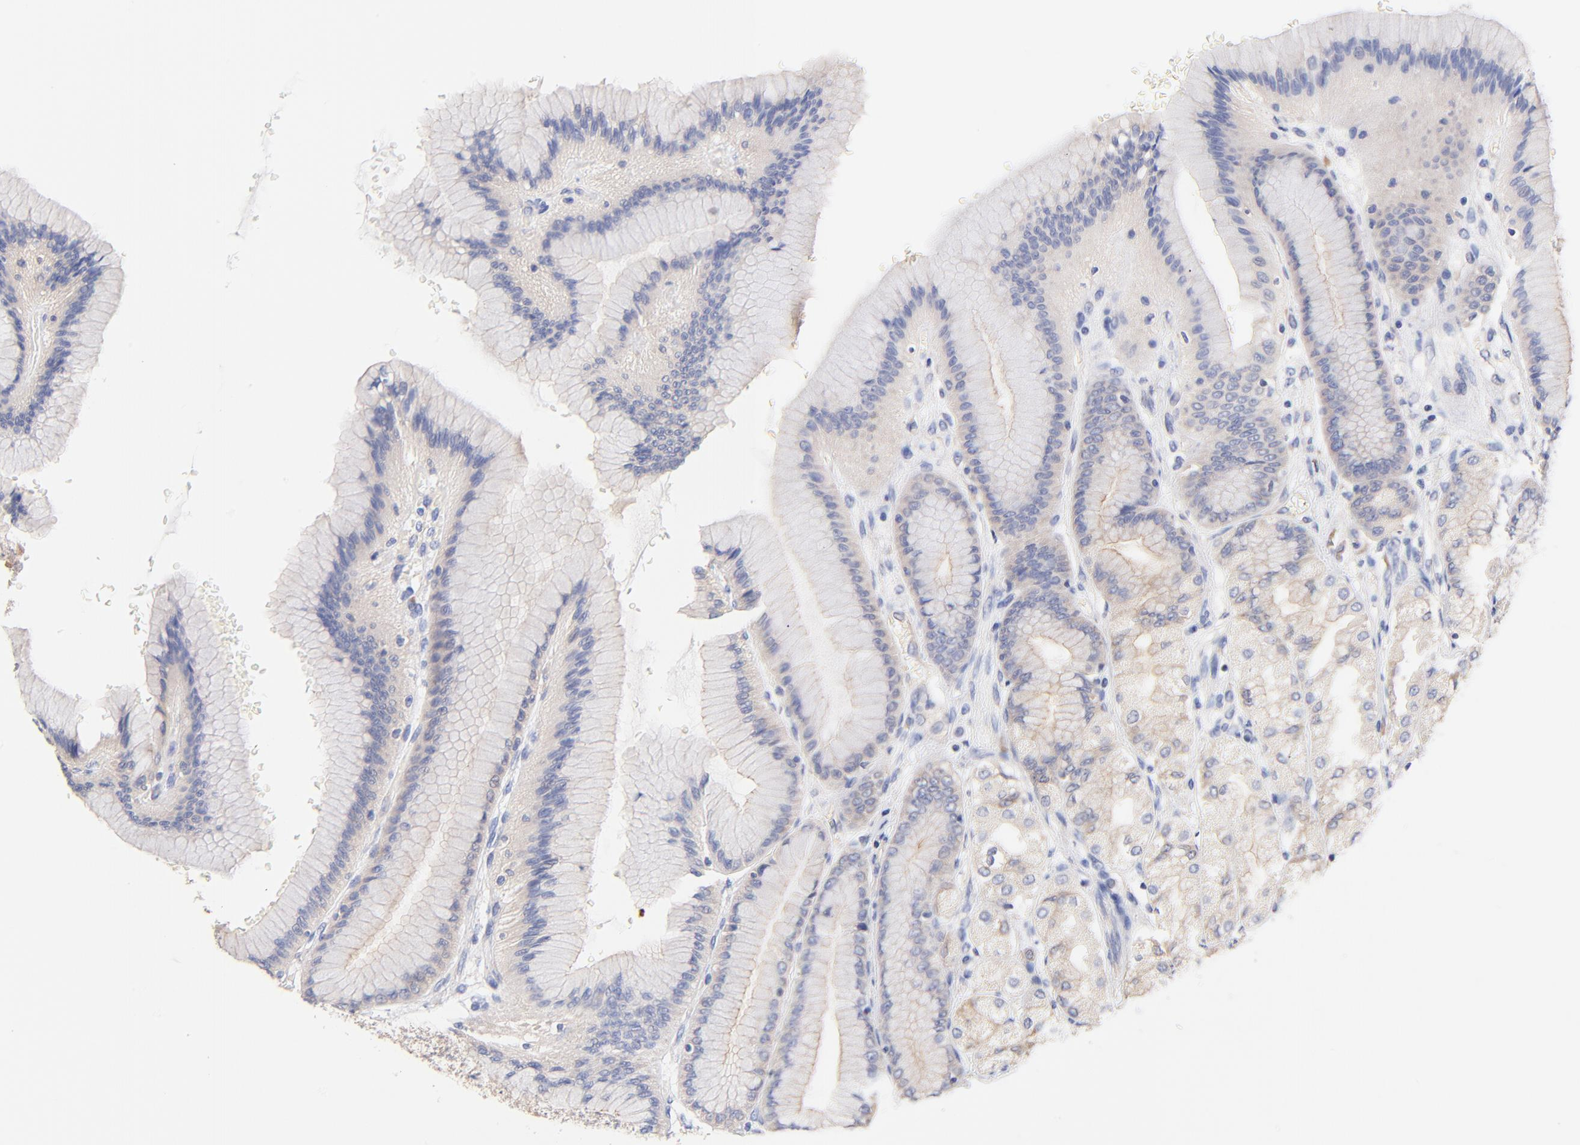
{"staining": {"intensity": "moderate", "quantity": "<25%", "location": "cytoplasmic/membranous"}, "tissue": "stomach", "cell_type": "Glandular cells", "image_type": "normal", "snomed": [{"axis": "morphology", "description": "Normal tissue, NOS"}, {"axis": "morphology", "description": "Adenocarcinoma, NOS"}, {"axis": "topography", "description": "Stomach"}, {"axis": "topography", "description": "Stomach, lower"}], "caption": "Immunohistochemistry histopathology image of normal stomach stained for a protein (brown), which displays low levels of moderate cytoplasmic/membranous expression in approximately <25% of glandular cells.", "gene": "TNFRSF13C", "patient": {"sex": "female", "age": 65}}